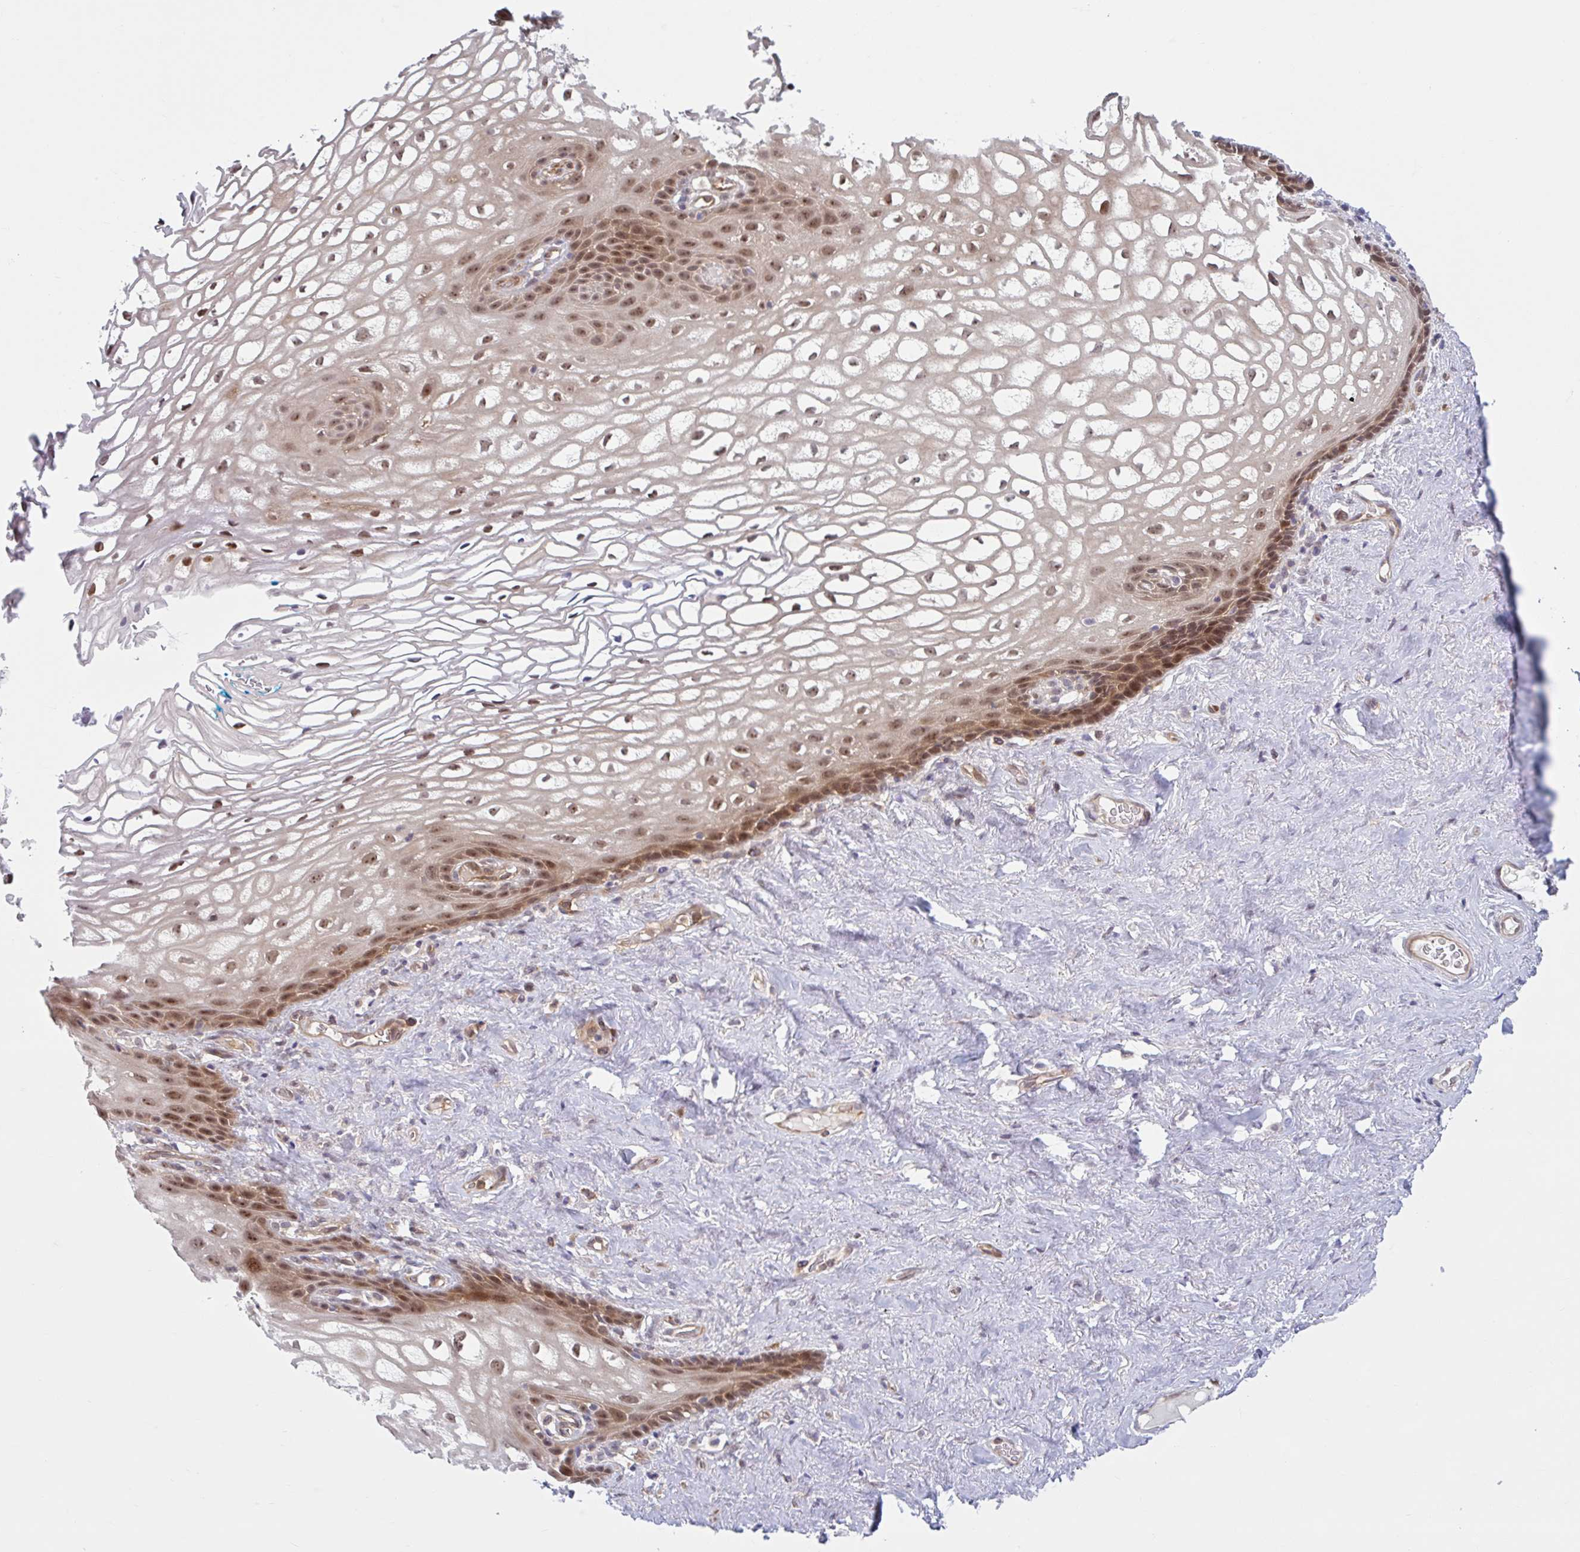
{"staining": {"intensity": "strong", "quantity": "25%-75%", "location": "nuclear"}, "tissue": "vagina", "cell_type": "Squamous epithelial cells", "image_type": "normal", "snomed": [{"axis": "morphology", "description": "Normal tissue, NOS"}, {"axis": "morphology", "description": "Adenocarcinoma, NOS"}, {"axis": "topography", "description": "Rectum"}, {"axis": "topography", "description": "Vagina"}, {"axis": "topography", "description": "Peripheral nerve tissue"}], "caption": "The histopathology image displays immunohistochemical staining of benign vagina. There is strong nuclear staining is appreciated in approximately 25%-75% of squamous epithelial cells.", "gene": "HMBS", "patient": {"sex": "female", "age": 71}}